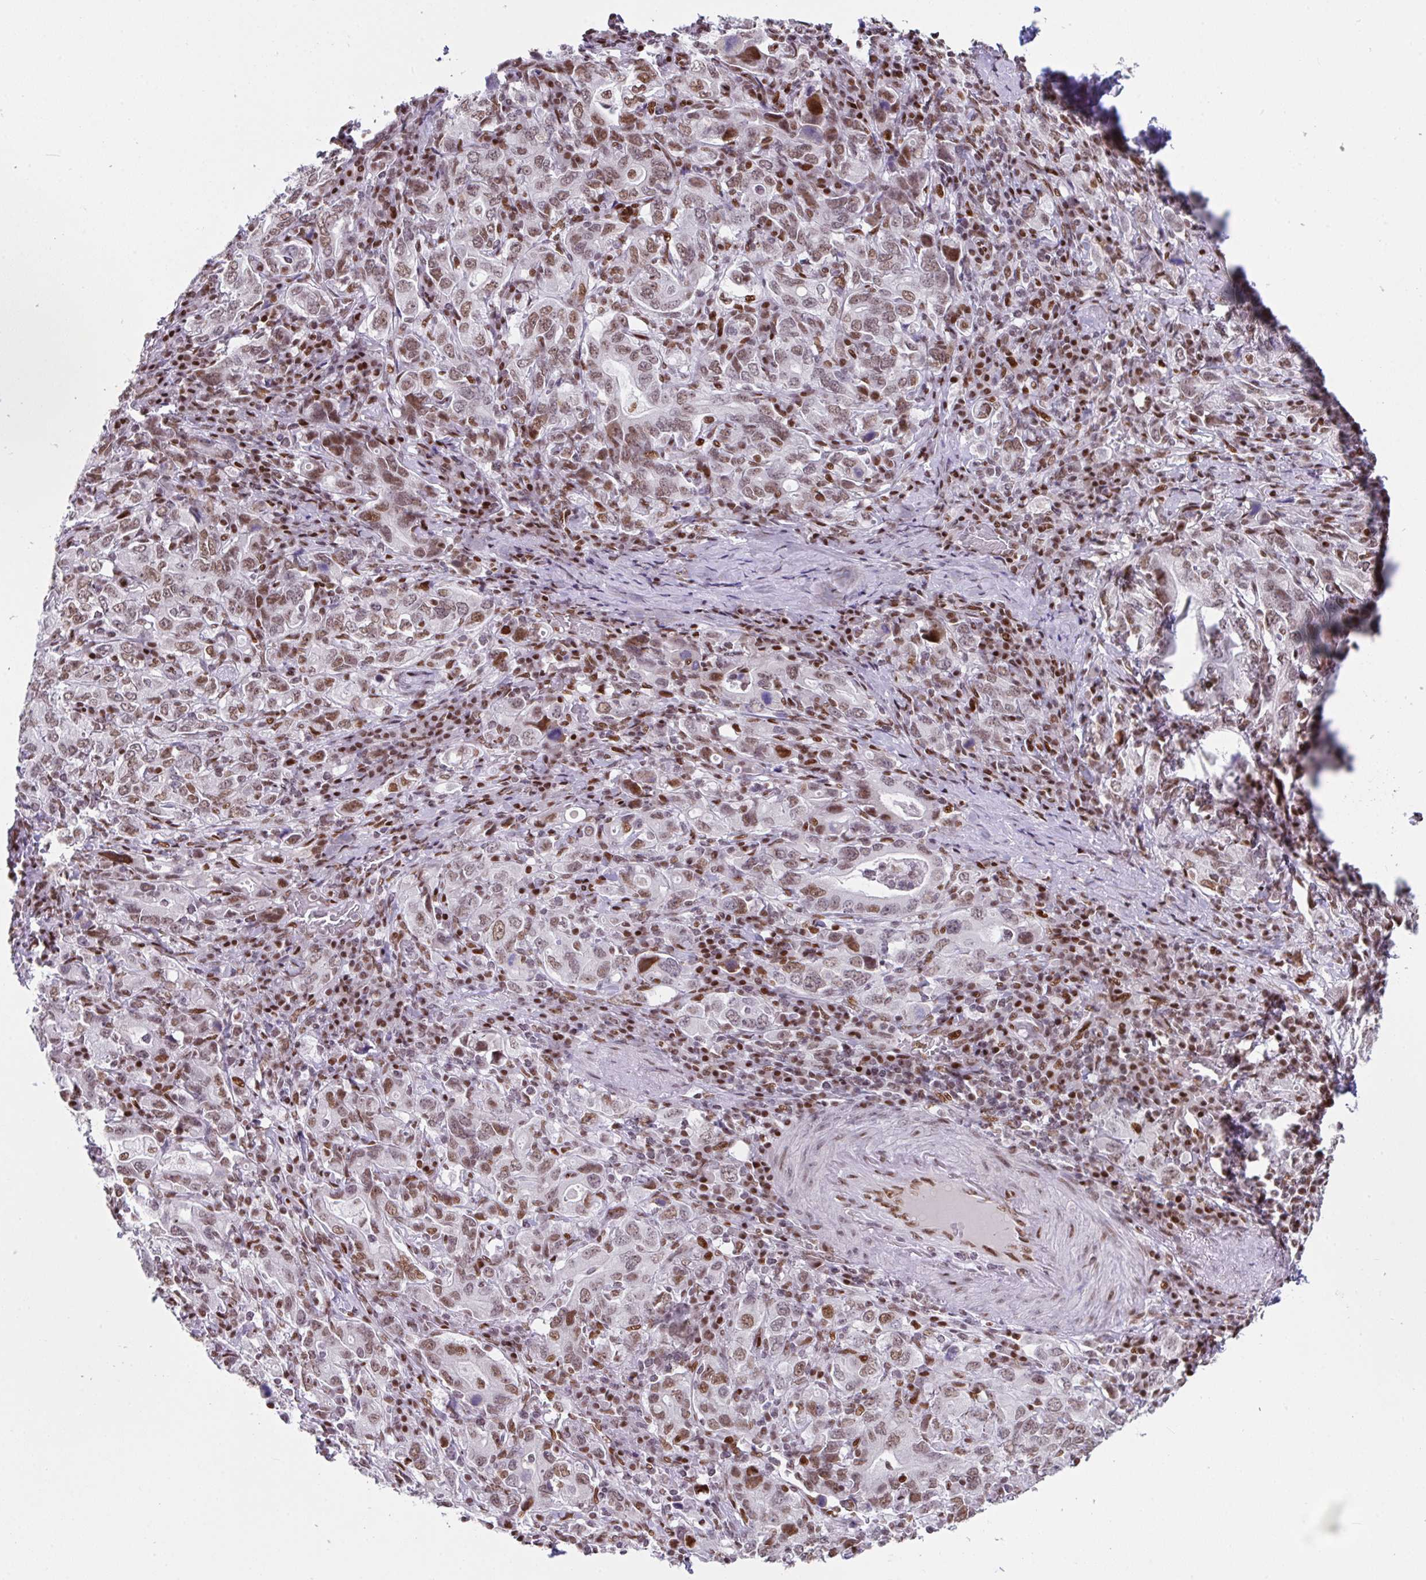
{"staining": {"intensity": "moderate", "quantity": ">75%", "location": "nuclear"}, "tissue": "stomach cancer", "cell_type": "Tumor cells", "image_type": "cancer", "snomed": [{"axis": "morphology", "description": "Adenocarcinoma, NOS"}, {"axis": "topography", "description": "Stomach, upper"}, {"axis": "topography", "description": "Stomach"}], "caption": "Immunohistochemistry (IHC) photomicrograph of human adenocarcinoma (stomach) stained for a protein (brown), which exhibits medium levels of moderate nuclear expression in approximately >75% of tumor cells.", "gene": "CLP1", "patient": {"sex": "male", "age": 62}}